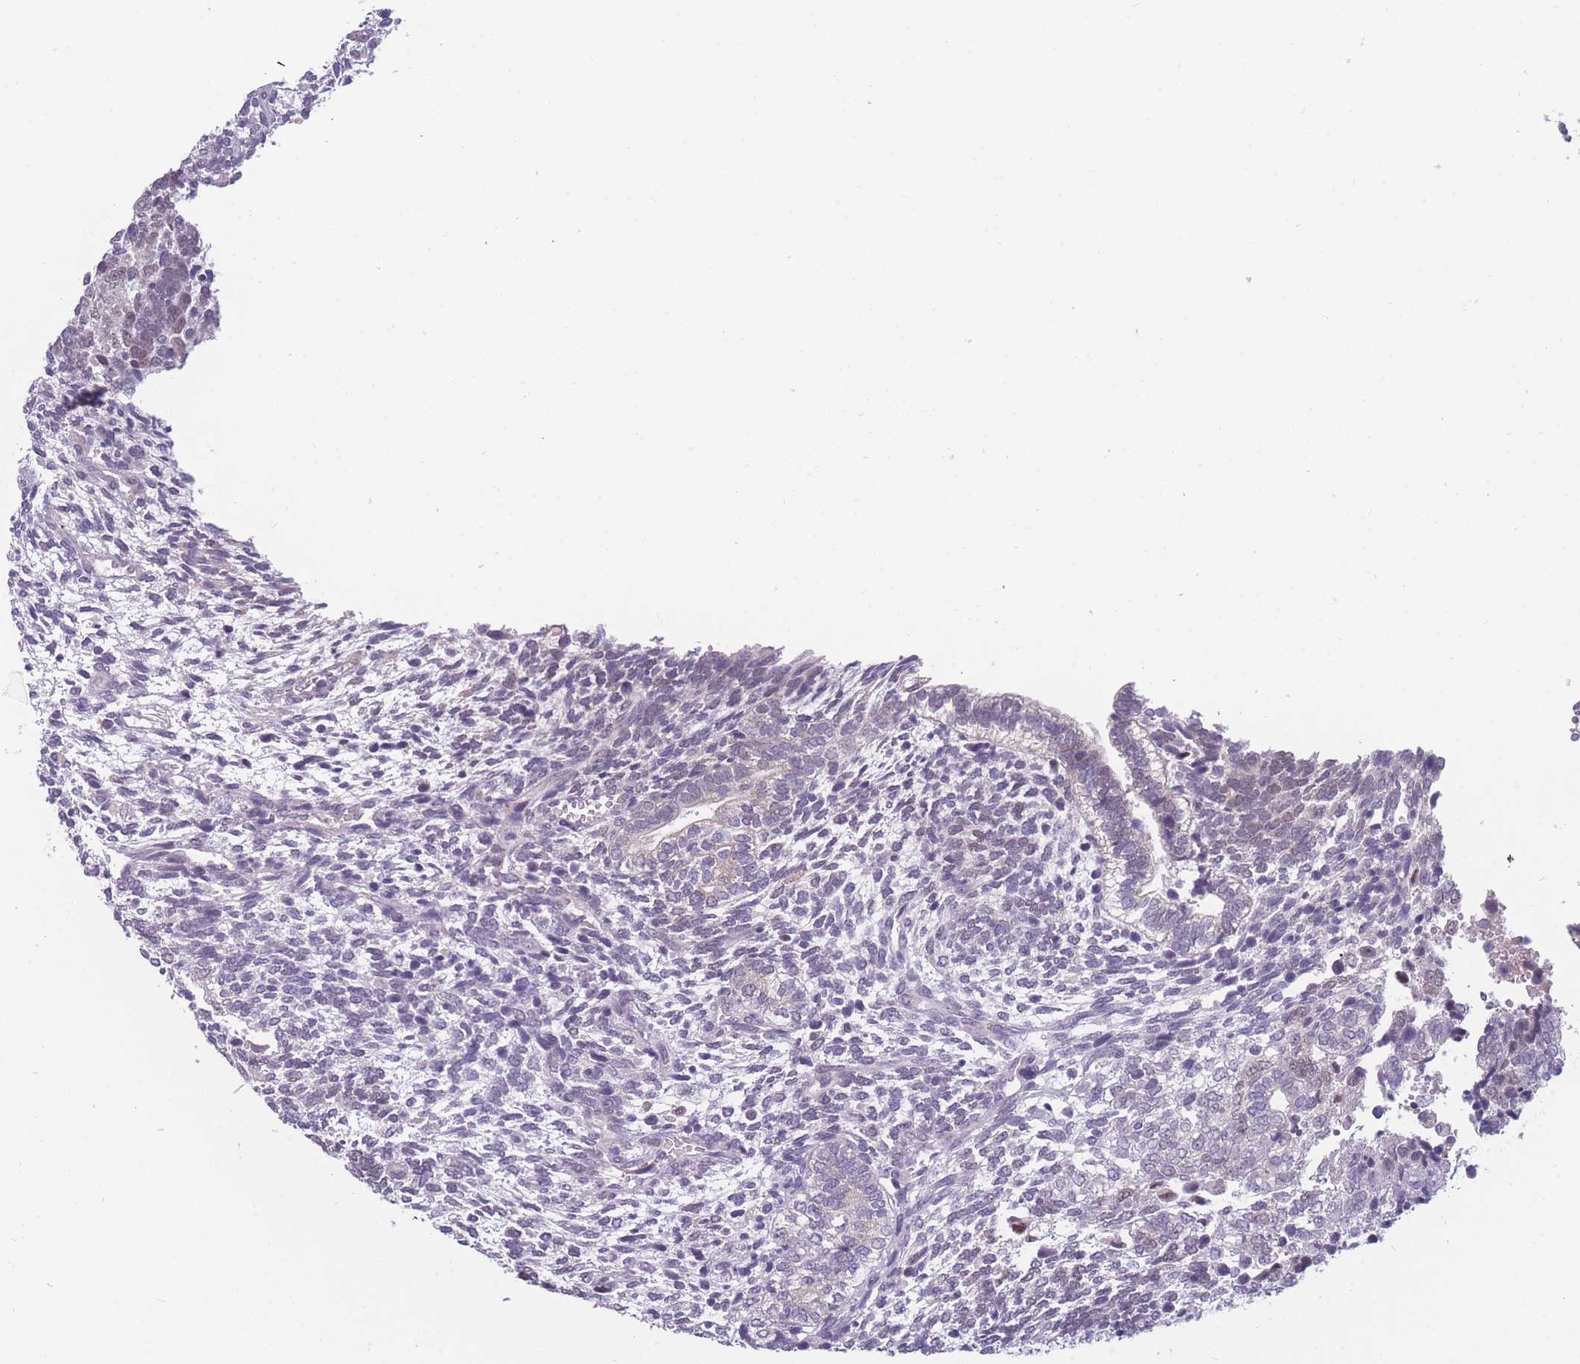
{"staining": {"intensity": "negative", "quantity": "none", "location": "none"}, "tissue": "testis cancer", "cell_type": "Tumor cells", "image_type": "cancer", "snomed": [{"axis": "morphology", "description": "Carcinoma, Embryonal, NOS"}, {"axis": "topography", "description": "Testis"}], "caption": "Immunohistochemistry of human testis embryonal carcinoma shows no staining in tumor cells.", "gene": "NDUFAF6", "patient": {"sex": "male", "age": 23}}